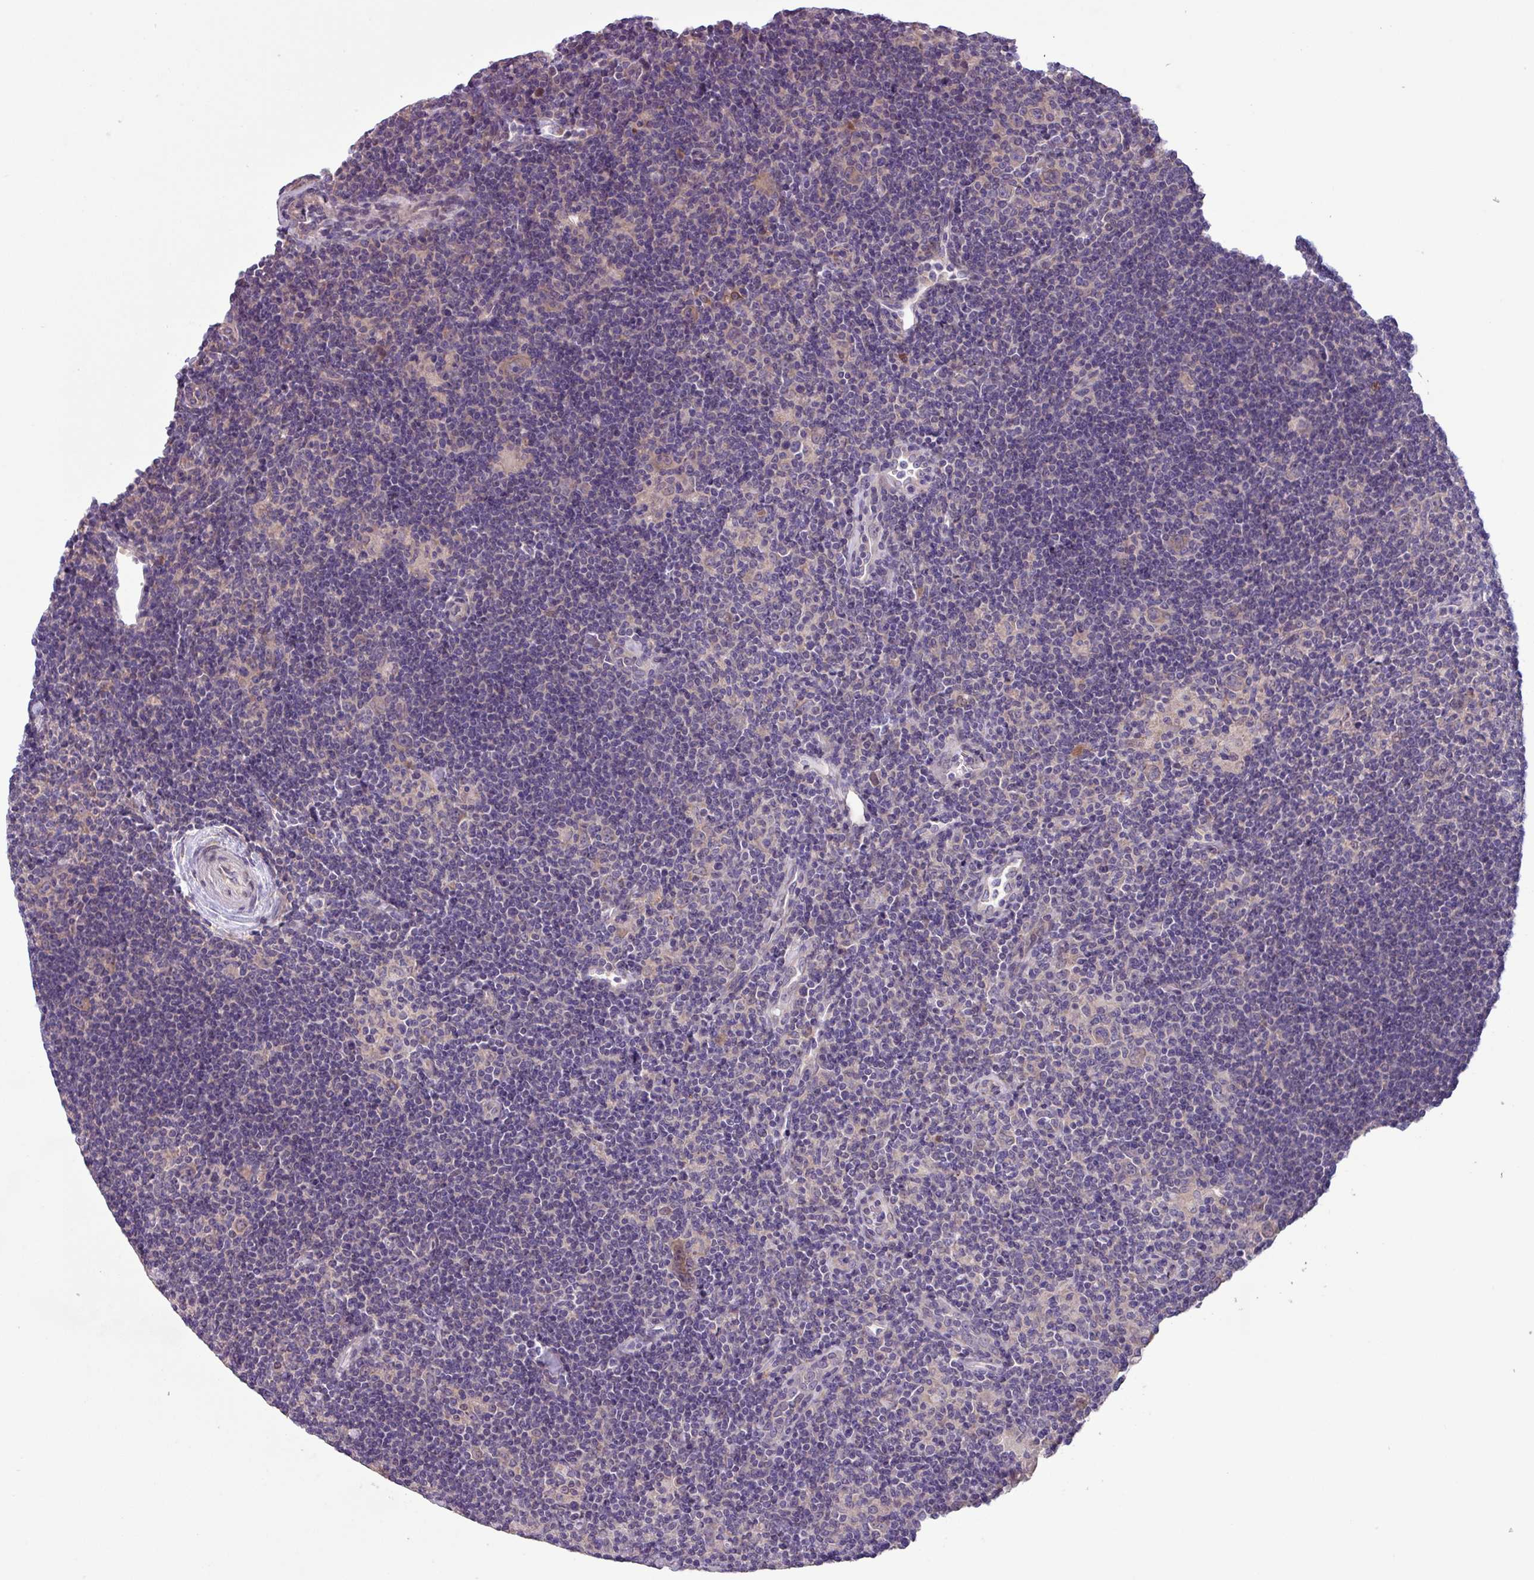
{"staining": {"intensity": "weak", "quantity": "25%-75%", "location": "cytoplasmic/membranous"}, "tissue": "lymphoma", "cell_type": "Tumor cells", "image_type": "cancer", "snomed": [{"axis": "morphology", "description": "Hodgkin's disease, NOS"}, {"axis": "topography", "description": "Lymph node"}], "caption": "The image displays a brown stain indicating the presence of a protein in the cytoplasmic/membranous of tumor cells in lymphoma.", "gene": "C20orf27", "patient": {"sex": "female", "age": 57}}